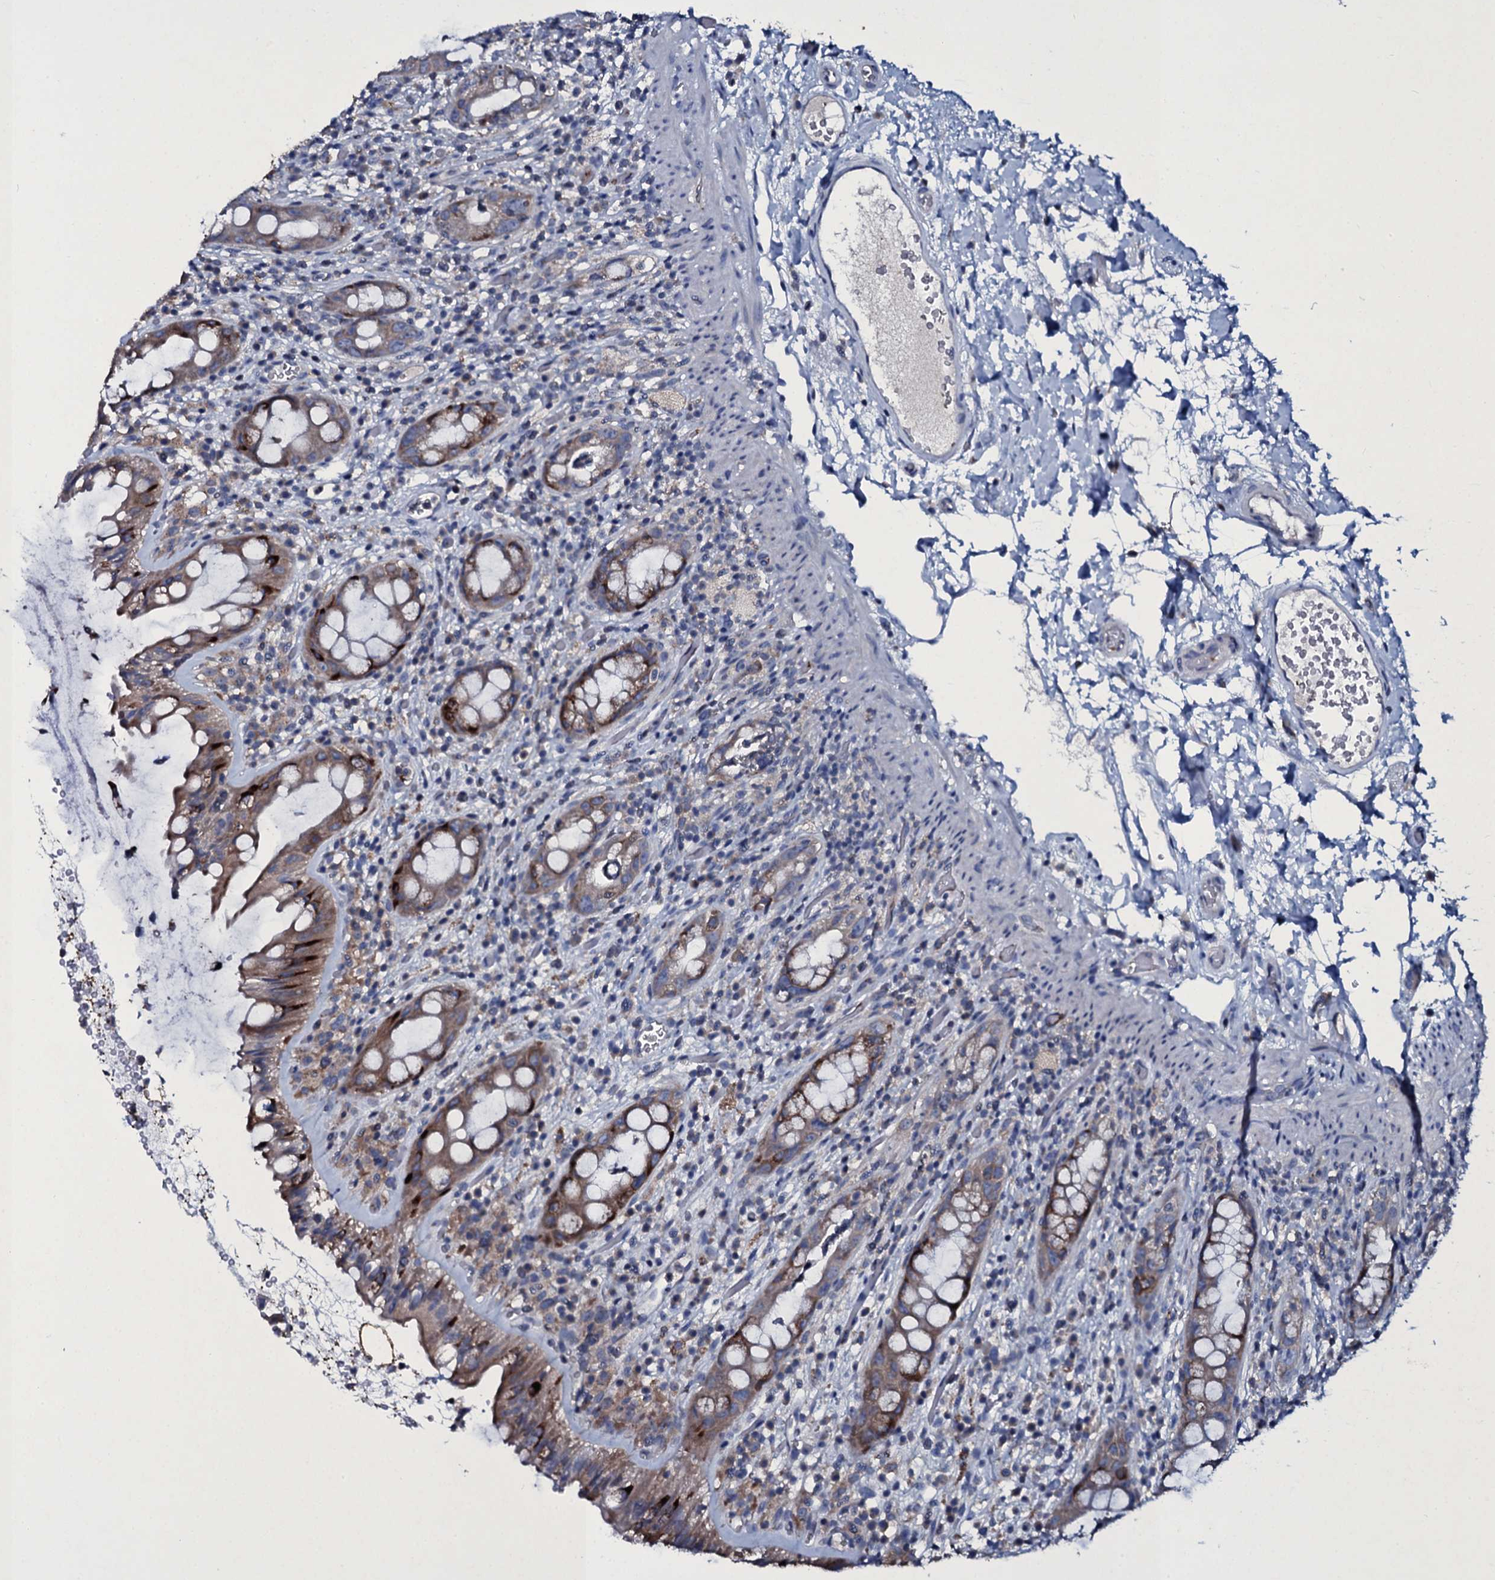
{"staining": {"intensity": "strong", "quantity": "<25%", "location": "cytoplasmic/membranous"}, "tissue": "rectum", "cell_type": "Glandular cells", "image_type": "normal", "snomed": [{"axis": "morphology", "description": "Normal tissue, NOS"}, {"axis": "topography", "description": "Rectum"}], "caption": "Strong cytoplasmic/membranous protein staining is identified in approximately <25% of glandular cells in rectum. Using DAB (brown) and hematoxylin (blue) stains, captured at high magnification using brightfield microscopy.", "gene": "TPGS2", "patient": {"sex": "female", "age": 57}}